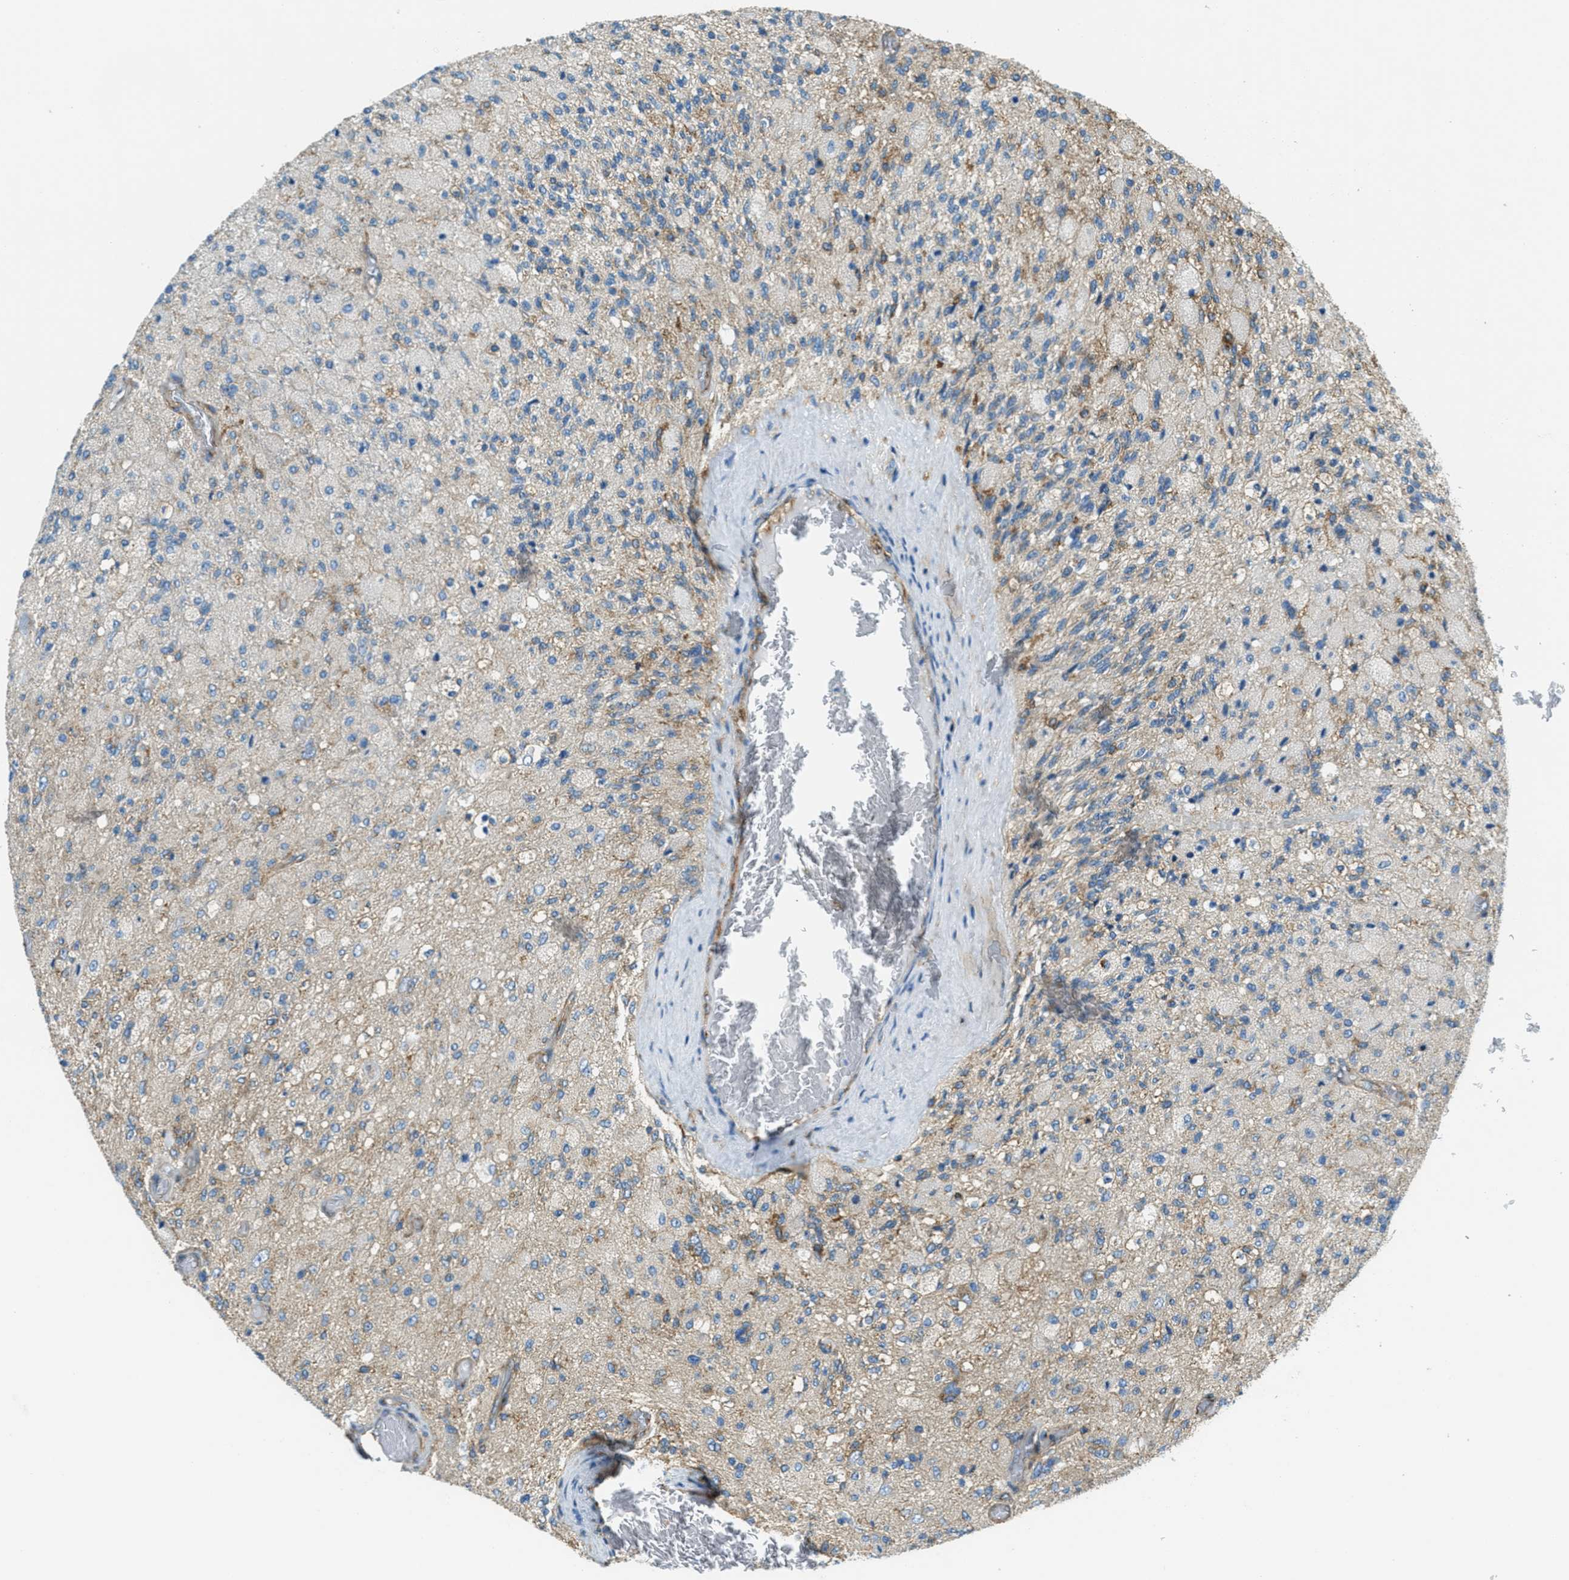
{"staining": {"intensity": "moderate", "quantity": "25%-75%", "location": "cytoplasmic/membranous"}, "tissue": "glioma", "cell_type": "Tumor cells", "image_type": "cancer", "snomed": [{"axis": "morphology", "description": "Normal tissue, NOS"}, {"axis": "morphology", "description": "Glioma, malignant, High grade"}, {"axis": "topography", "description": "Cerebral cortex"}], "caption": "Brown immunohistochemical staining in malignant high-grade glioma displays moderate cytoplasmic/membranous expression in approximately 25%-75% of tumor cells.", "gene": "AP2B1", "patient": {"sex": "male", "age": 77}}